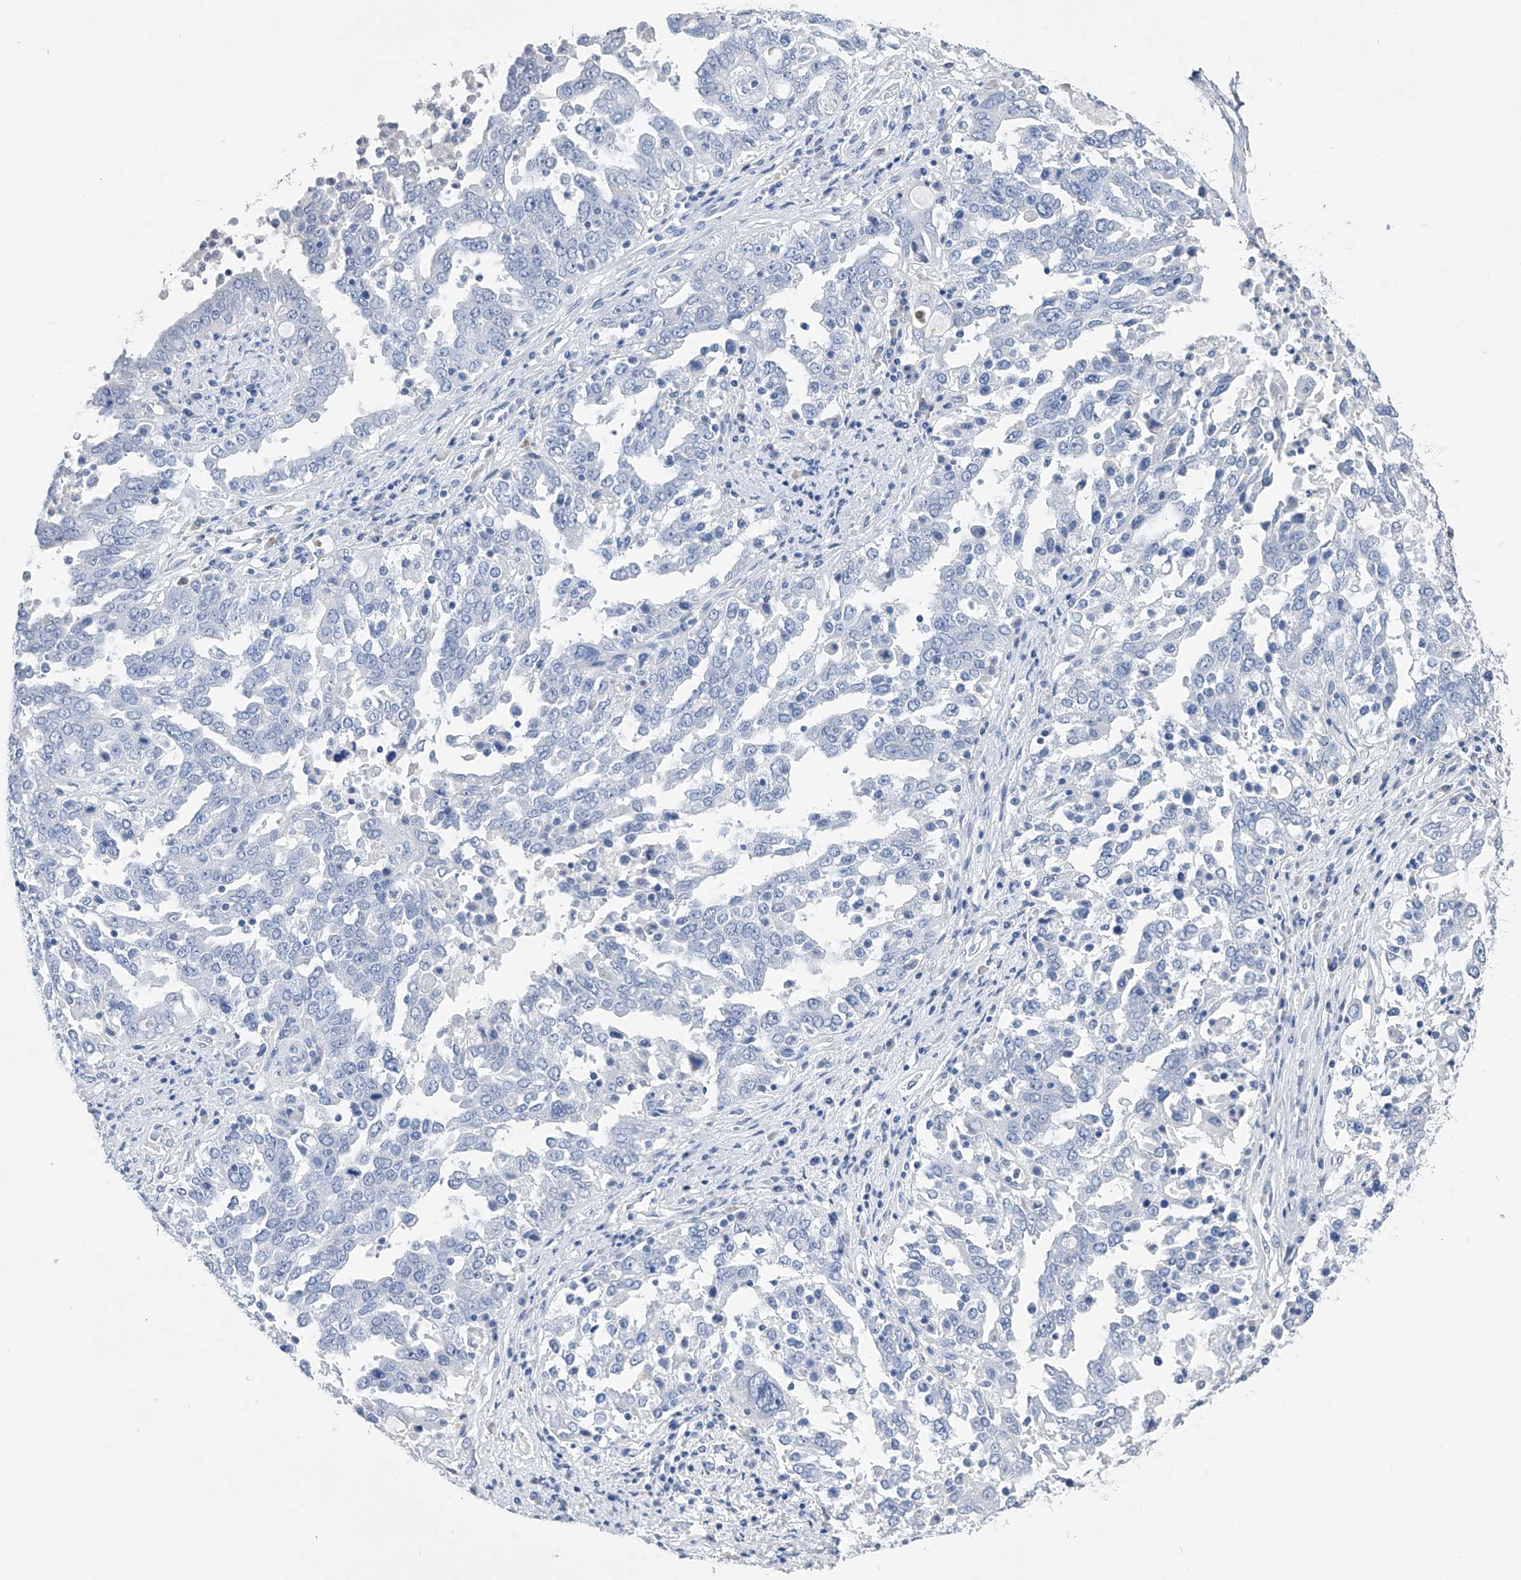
{"staining": {"intensity": "negative", "quantity": "none", "location": "none"}, "tissue": "ovarian cancer", "cell_type": "Tumor cells", "image_type": "cancer", "snomed": [{"axis": "morphology", "description": "Carcinoma, endometroid"}, {"axis": "topography", "description": "Ovary"}], "caption": "Immunohistochemistry (IHC) of ovarian cancer displays no expression in tumor cells.", "gene": "ADRA1A", "patient": {"sex": "female", "age": 62}}